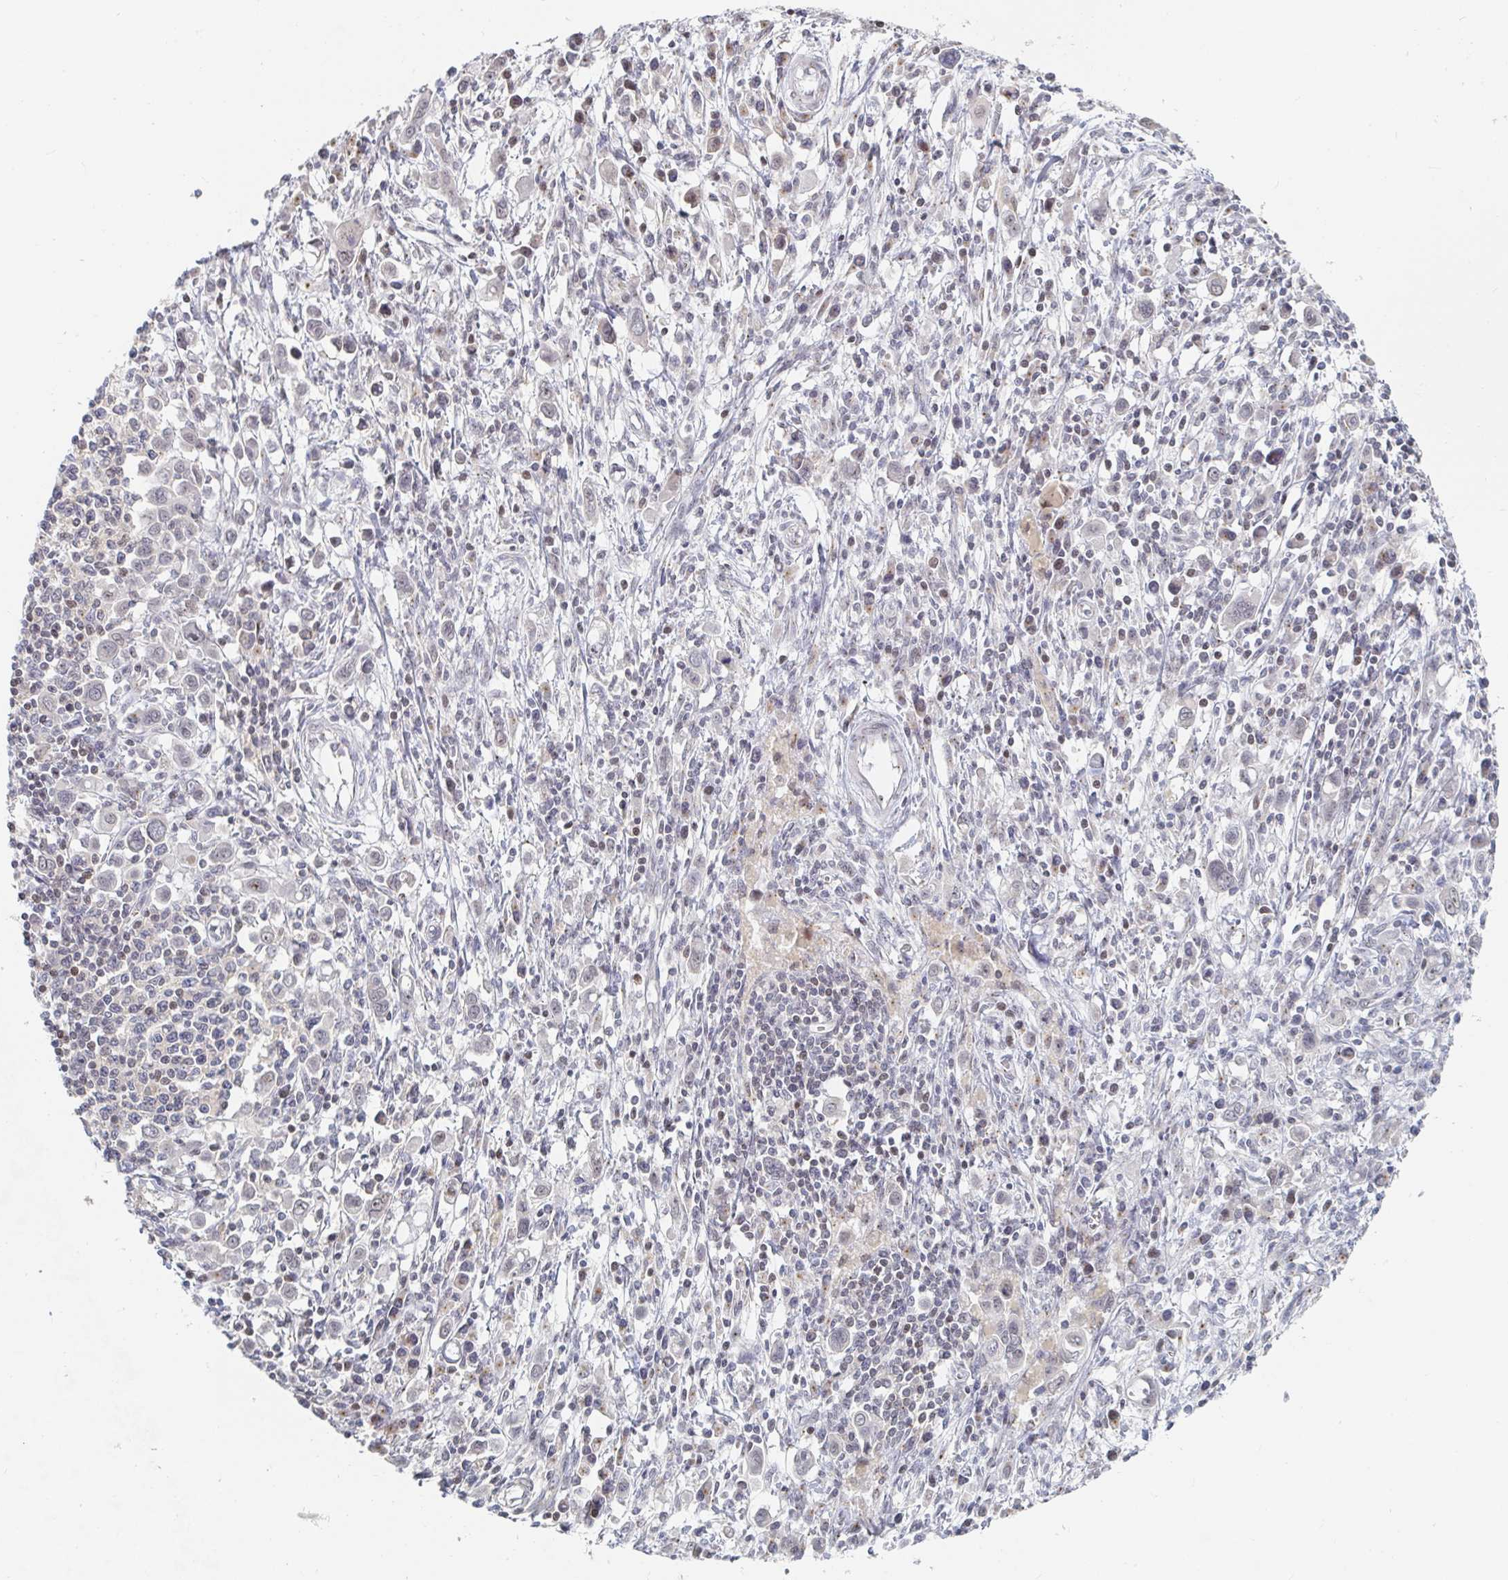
{"staining": {"intensity": "negative", "quantity": "none", "location": "none"}, "tissue": "stomach cancer", "cell_type": "Tumor cells", "image_type": "cancer", "snomed": [{"axis": "morphology", "description": "Adenocarcinoma, NOS"}, {"axis": "topography", "description": "Stomach, upper"}], "caption": "An IHC image of stomach cancer (adenocarcinoma) is shown. There is no staining in tumor cells of stomach cancer (adenocarcinoma).", "gene": "CHD2", "patient": {"sex": "male", "age": 75}}